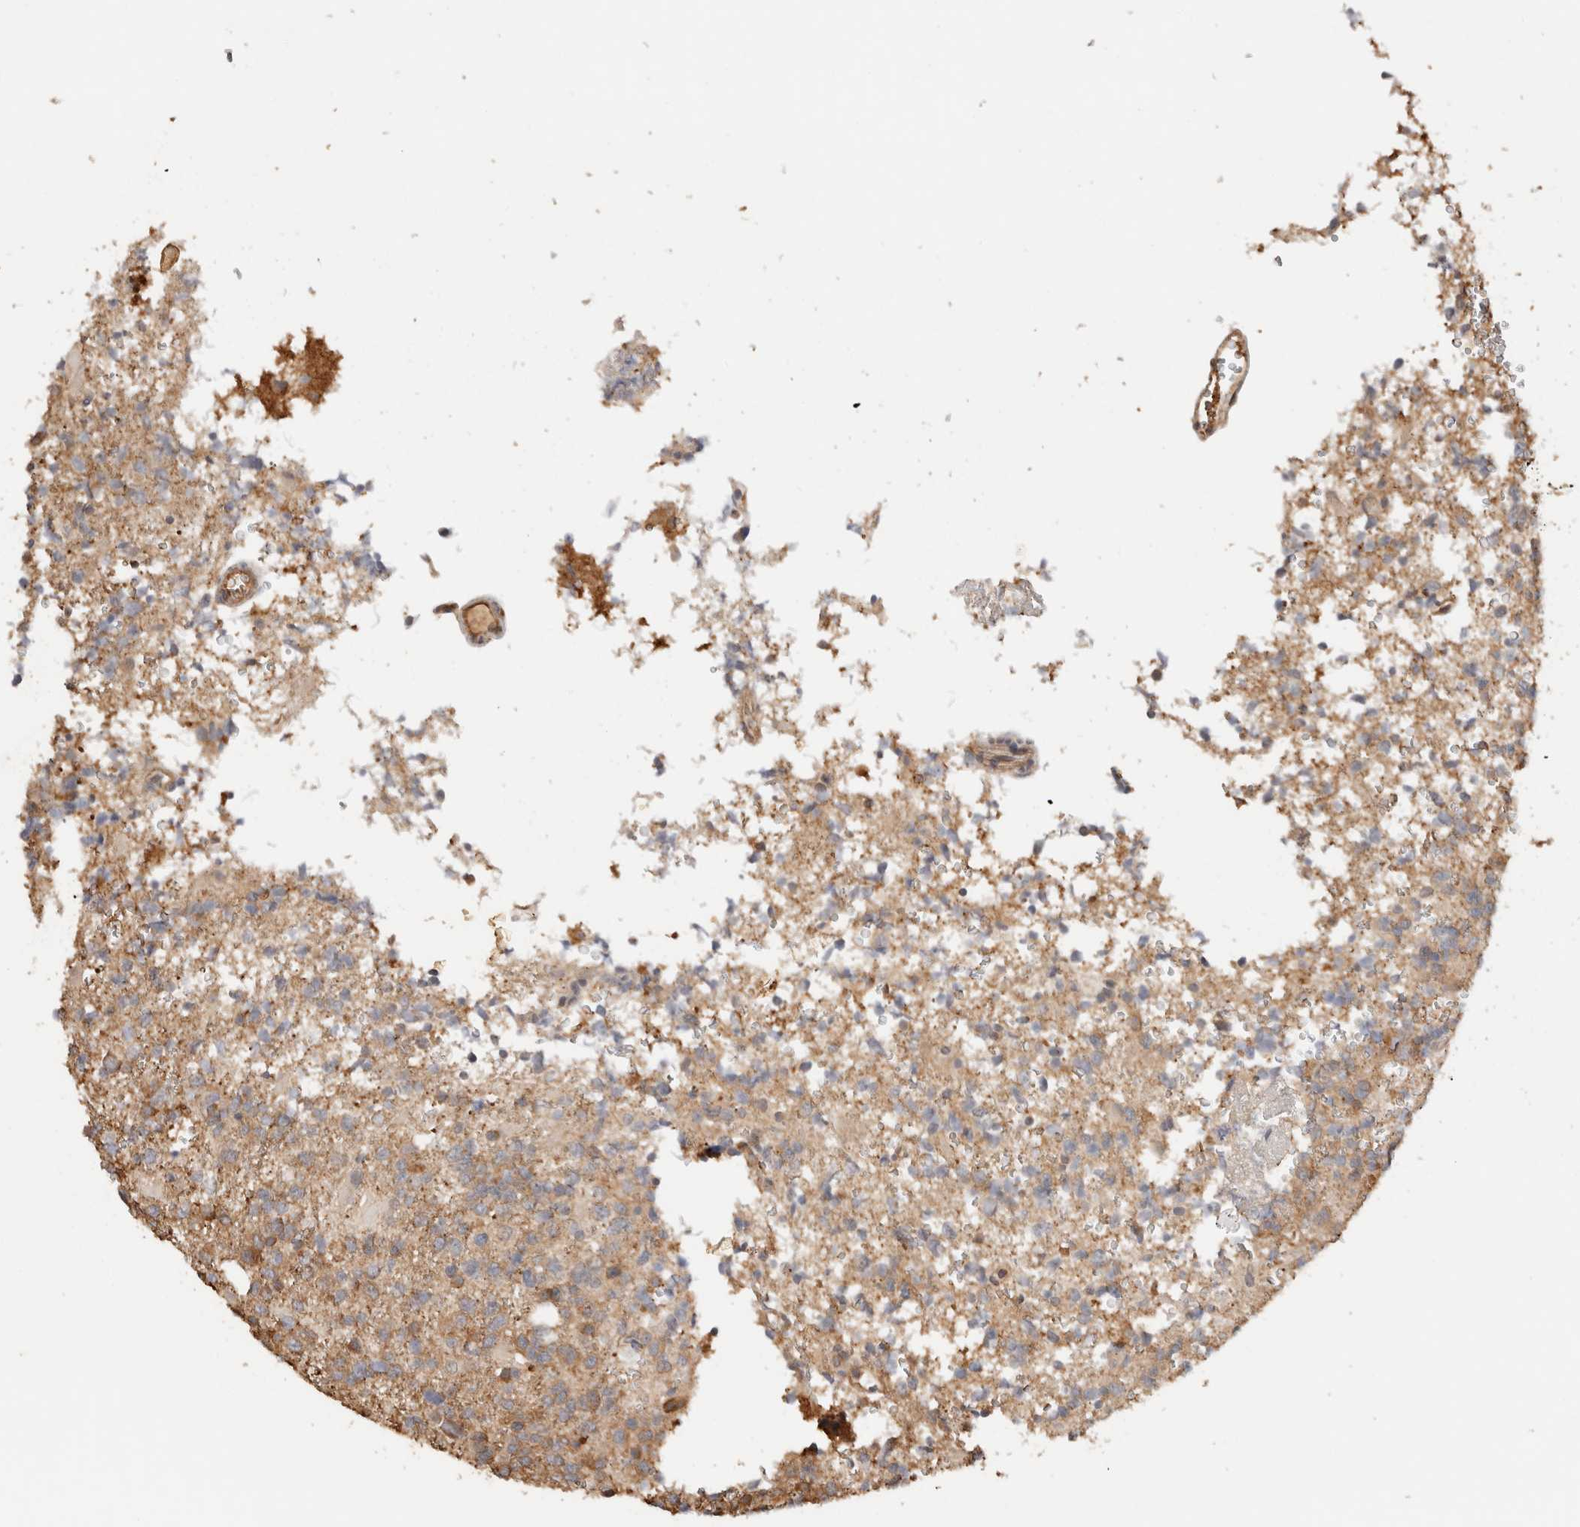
{"staining": {"intensity": "moderate", "quantity": ">75%", "location": "cytoplasmic/membranous"}, "tissue": "glioma", "cell_type": "Tumor cells", "image_type": "cancer", "snomed": [{"axis": "morphology", "description": "Glioma, malignant, High grade"}, {"axis": "topography", "description": "Brain"}], "caption": "Immunohistochemistry (IHC) (DAB (3,3'-diaminobenzidine)) staining of high-grade glioma (malignant) reveals moderate cytoplasmic/membranous protein expression in about >75% of tumor cells.", "gene": "YWHAH", "patient": {"sex": "female", "age": 62}}